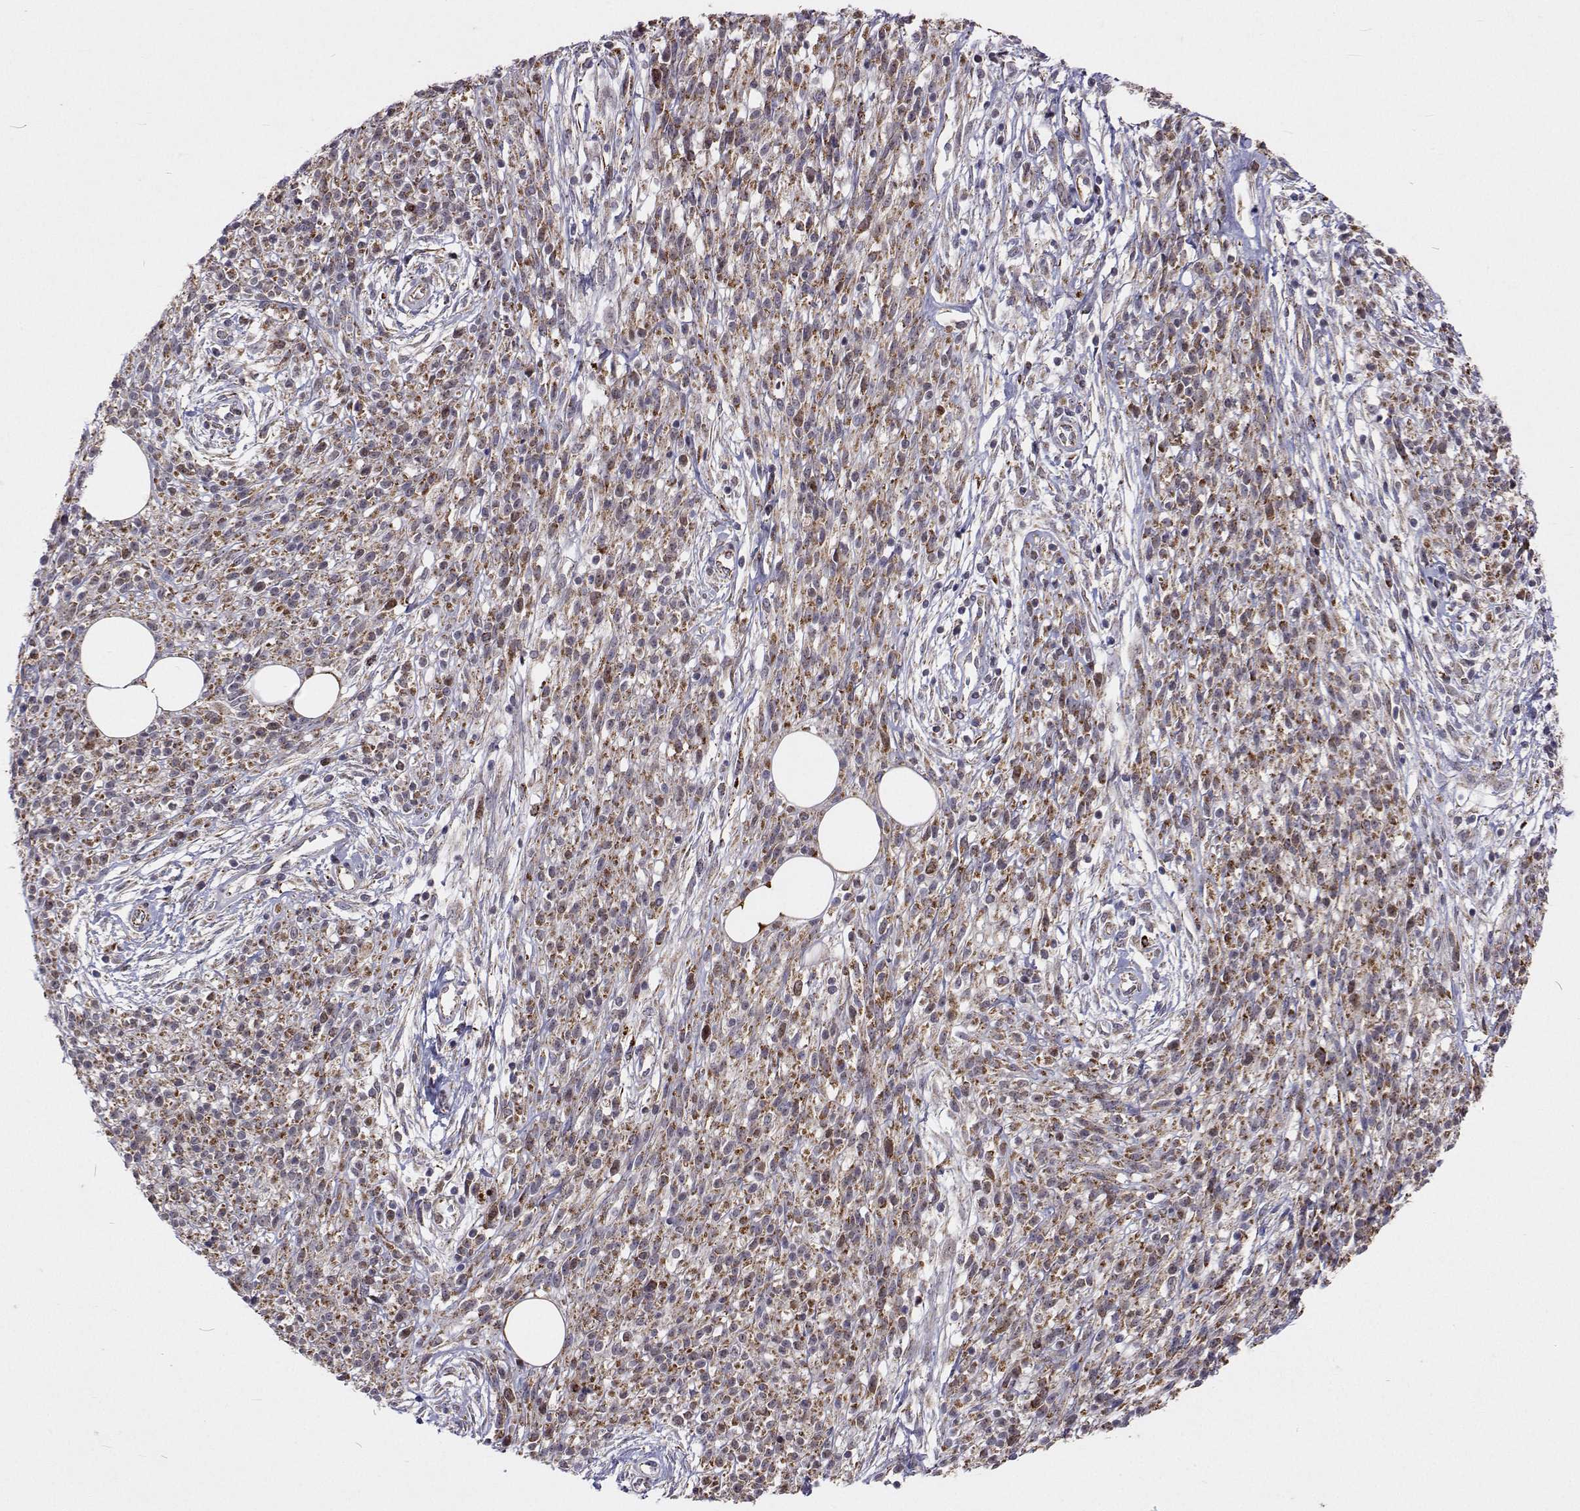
{"staining": {"intensity": "moderate", "quantity": ">75%", "location": "cytoplasmic/membranous"}, "tissue": "melanoma", "cell_type": "Tumor cells", "image_type": "cancer", "snomed": [{"axis": "morphology", "description": "Malignant melanoma, NOS"}, {"axis": "topography", "description": "Skin"}, {"axis": "topography", "description": "Skin of trunk"}], "caption": "Immunohistochemistry (IHC) image of human melanoma stained for a protein (brown), which shows medium levels of moderate cytoplasmic/membranous staining in approximately >75% of tumor cells.", "gene": "DHTKD1", "patient": {"sex": "male", "age": 74}}